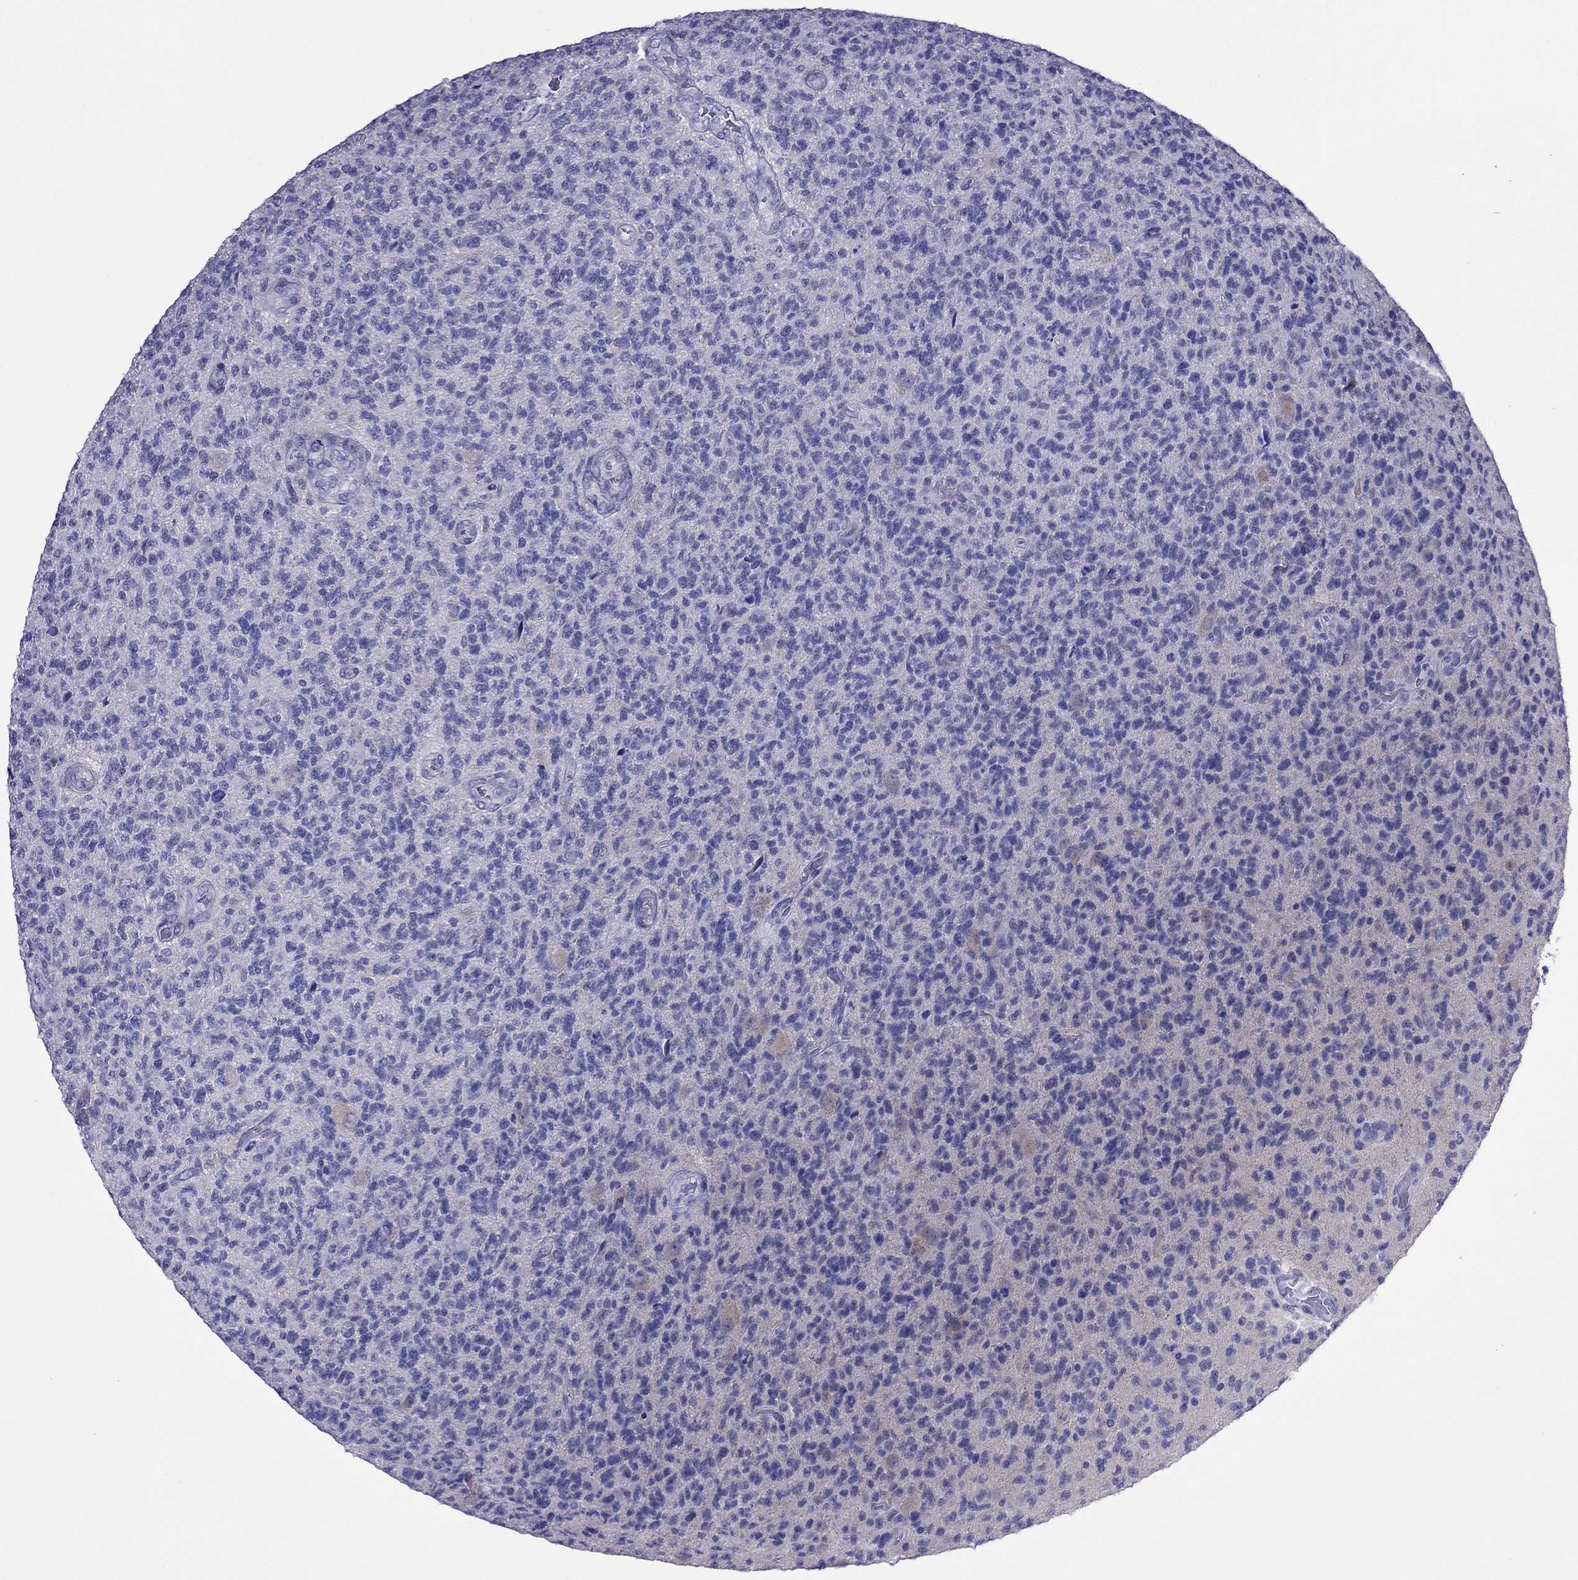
{"staining": {"intensity": "negative", "quantity": "none", "location": "none"}, "tissue": "glioma", "cell_type": "Tumor cells", "image_type": "cancer", "snomed": [{"axis": "morphology", "description": "Glioma, malignant, High grade"}, {"axis": "topography", "description": "Brain"}], "caption": "Immunohistochemical staining of human high-grade glioma (malignant) displays no significant positivity in tumor cells.", "gene": "PCDHA6", "patient": {"sex": "male", "age": 56}}